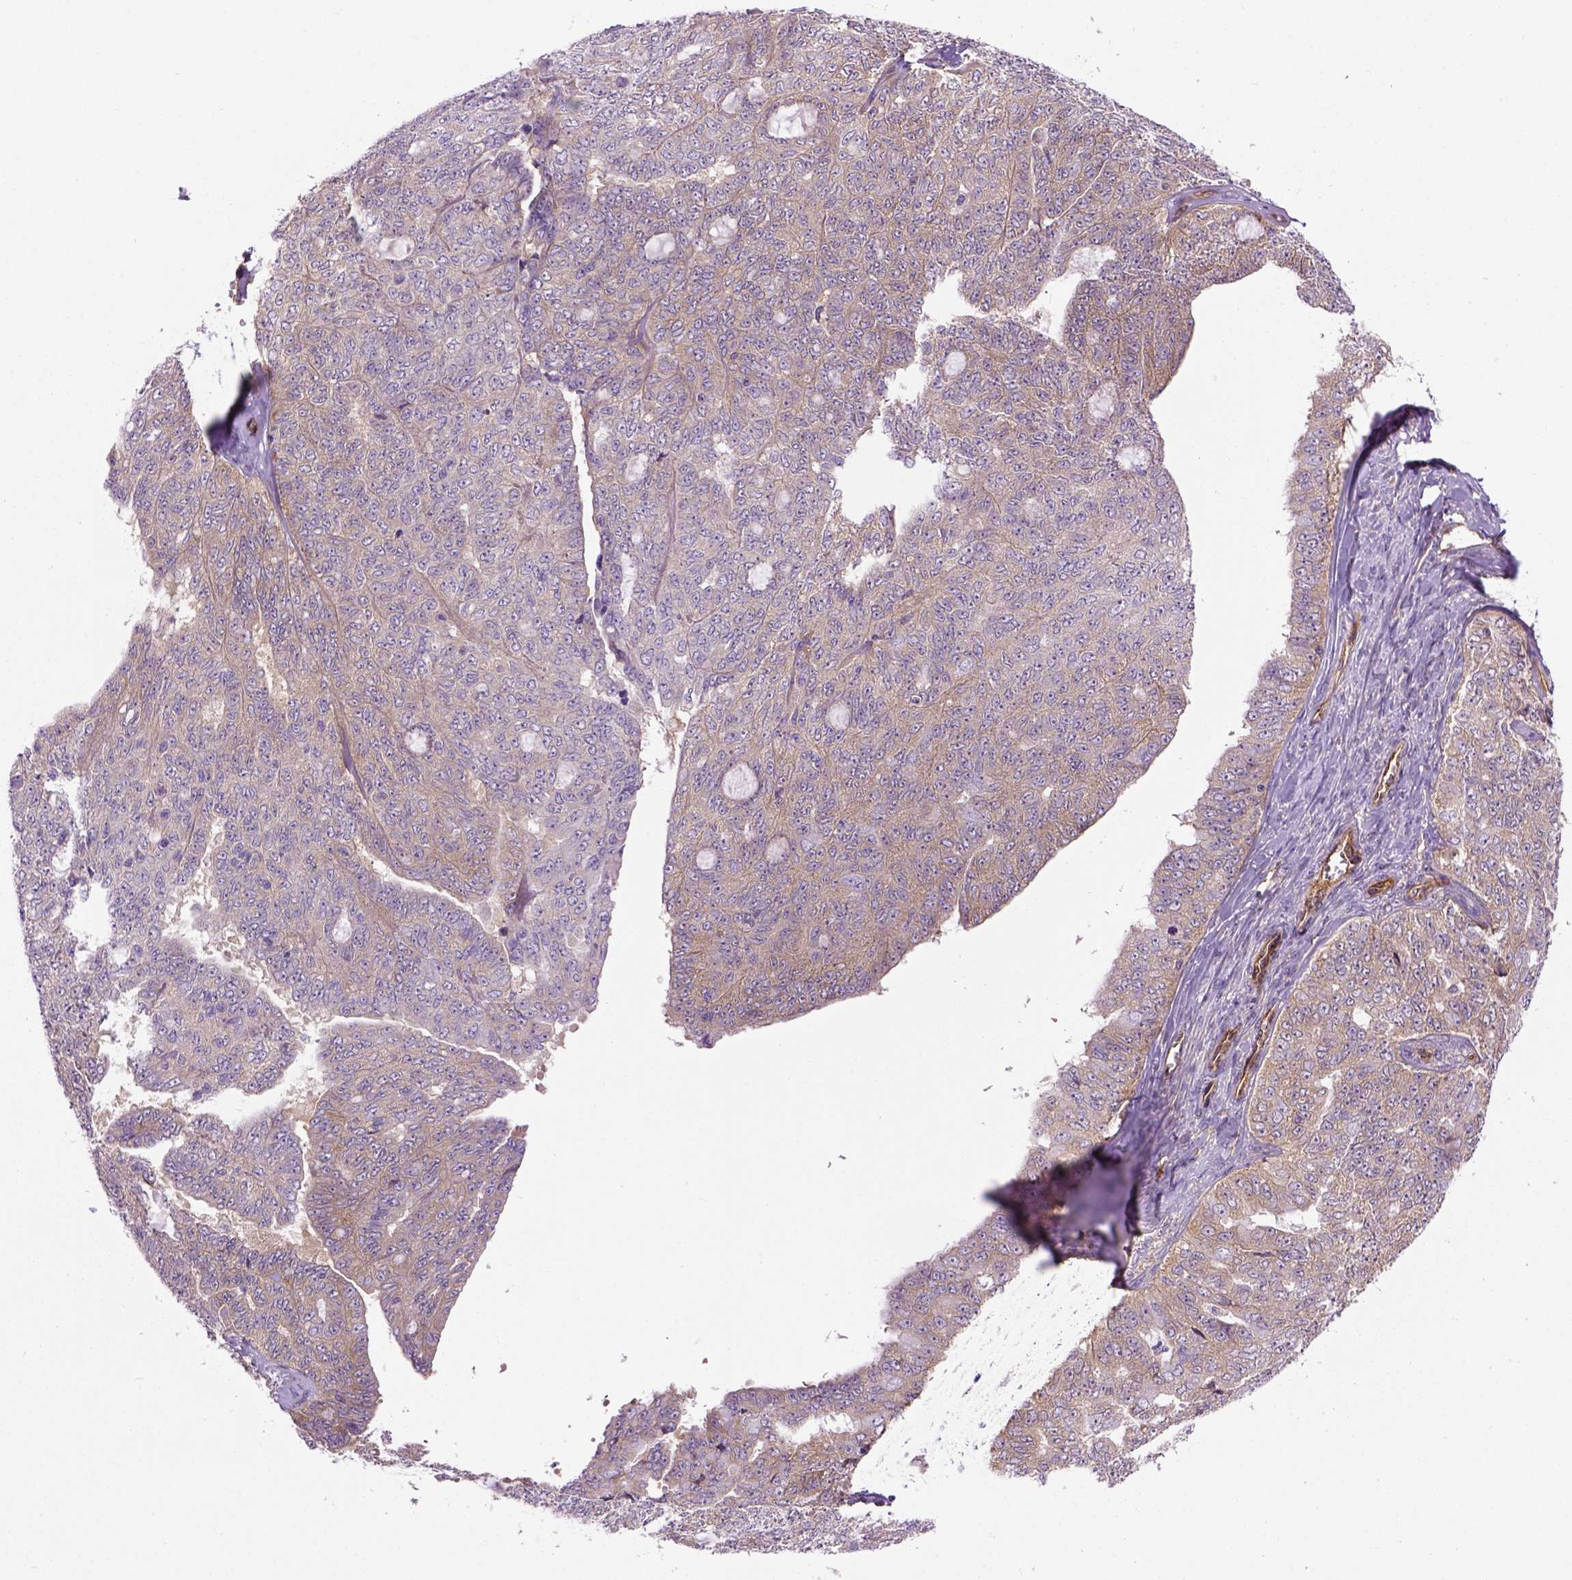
{"staining": {"intensity": "moderate", "quantity": ">75%", "location": "cytoplasmic/membranous"}, "tissue": "ovarian cancer", "cell_type": "Tumor cells", "image_type": "cancer", "snomed": [{"axis": "morphology", "description": "Cystadenocarcinoma, serous, NOS"}, {"axis": "topography", "description": "Ovary"}], "caption": "Immunohistochemistry (IHC) histopathology image of neoplastic tissue: ovarian serous cystadenocarcinoma stained using immunohistochemistry reveals medium levels of moderate protein expression localized specifically in the cytoplasmic/membranous of tumor cells, appearing as a cytoplasmic/membranous brown color.", "gene": "CASKIN2", "patient": {"sex": "female", "age": 71}}